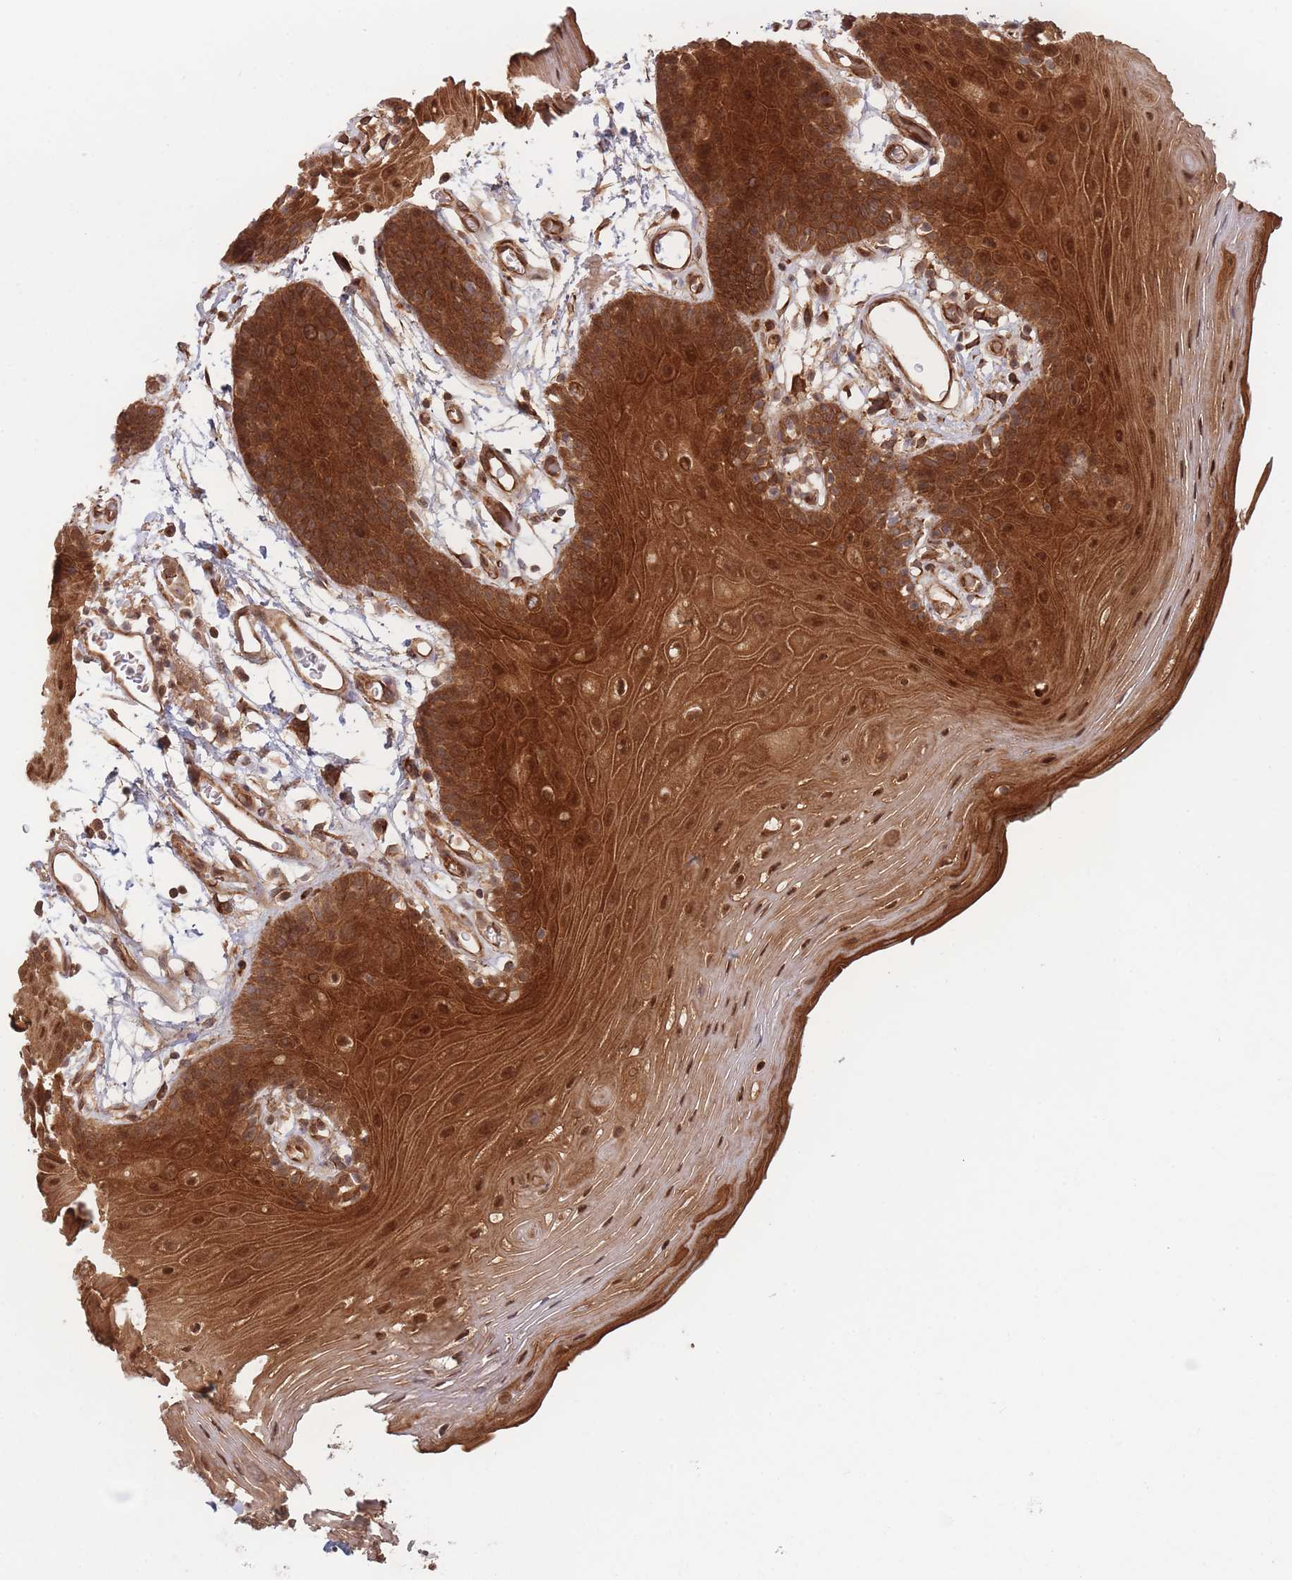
{"staining": {"intensity": "strong", "quantity": ">75%", "location": "cytoplasmic/membranous,nuclear"}, "tissue": "oral mucosa", "cell_type": "Squamous epithelial cells", "image_type": "normal", "snomed": [{"axis": "morphology", "description": "Normal tissue, NOS"}, {"axis": "topography", "description": "Oral tissue"}, {"axis": "topography", "description": "Tounge, NOS"}], "caption": "An IHC photomicrograph of benign tissue is shown. Protein staining in brown shows strong cytoplasmic/membranous,nuclear positivity in oral mucosa within squamous epithelial cells.", "gene": "PODXL2", "patient": {"sex": "female", "age": 81}}